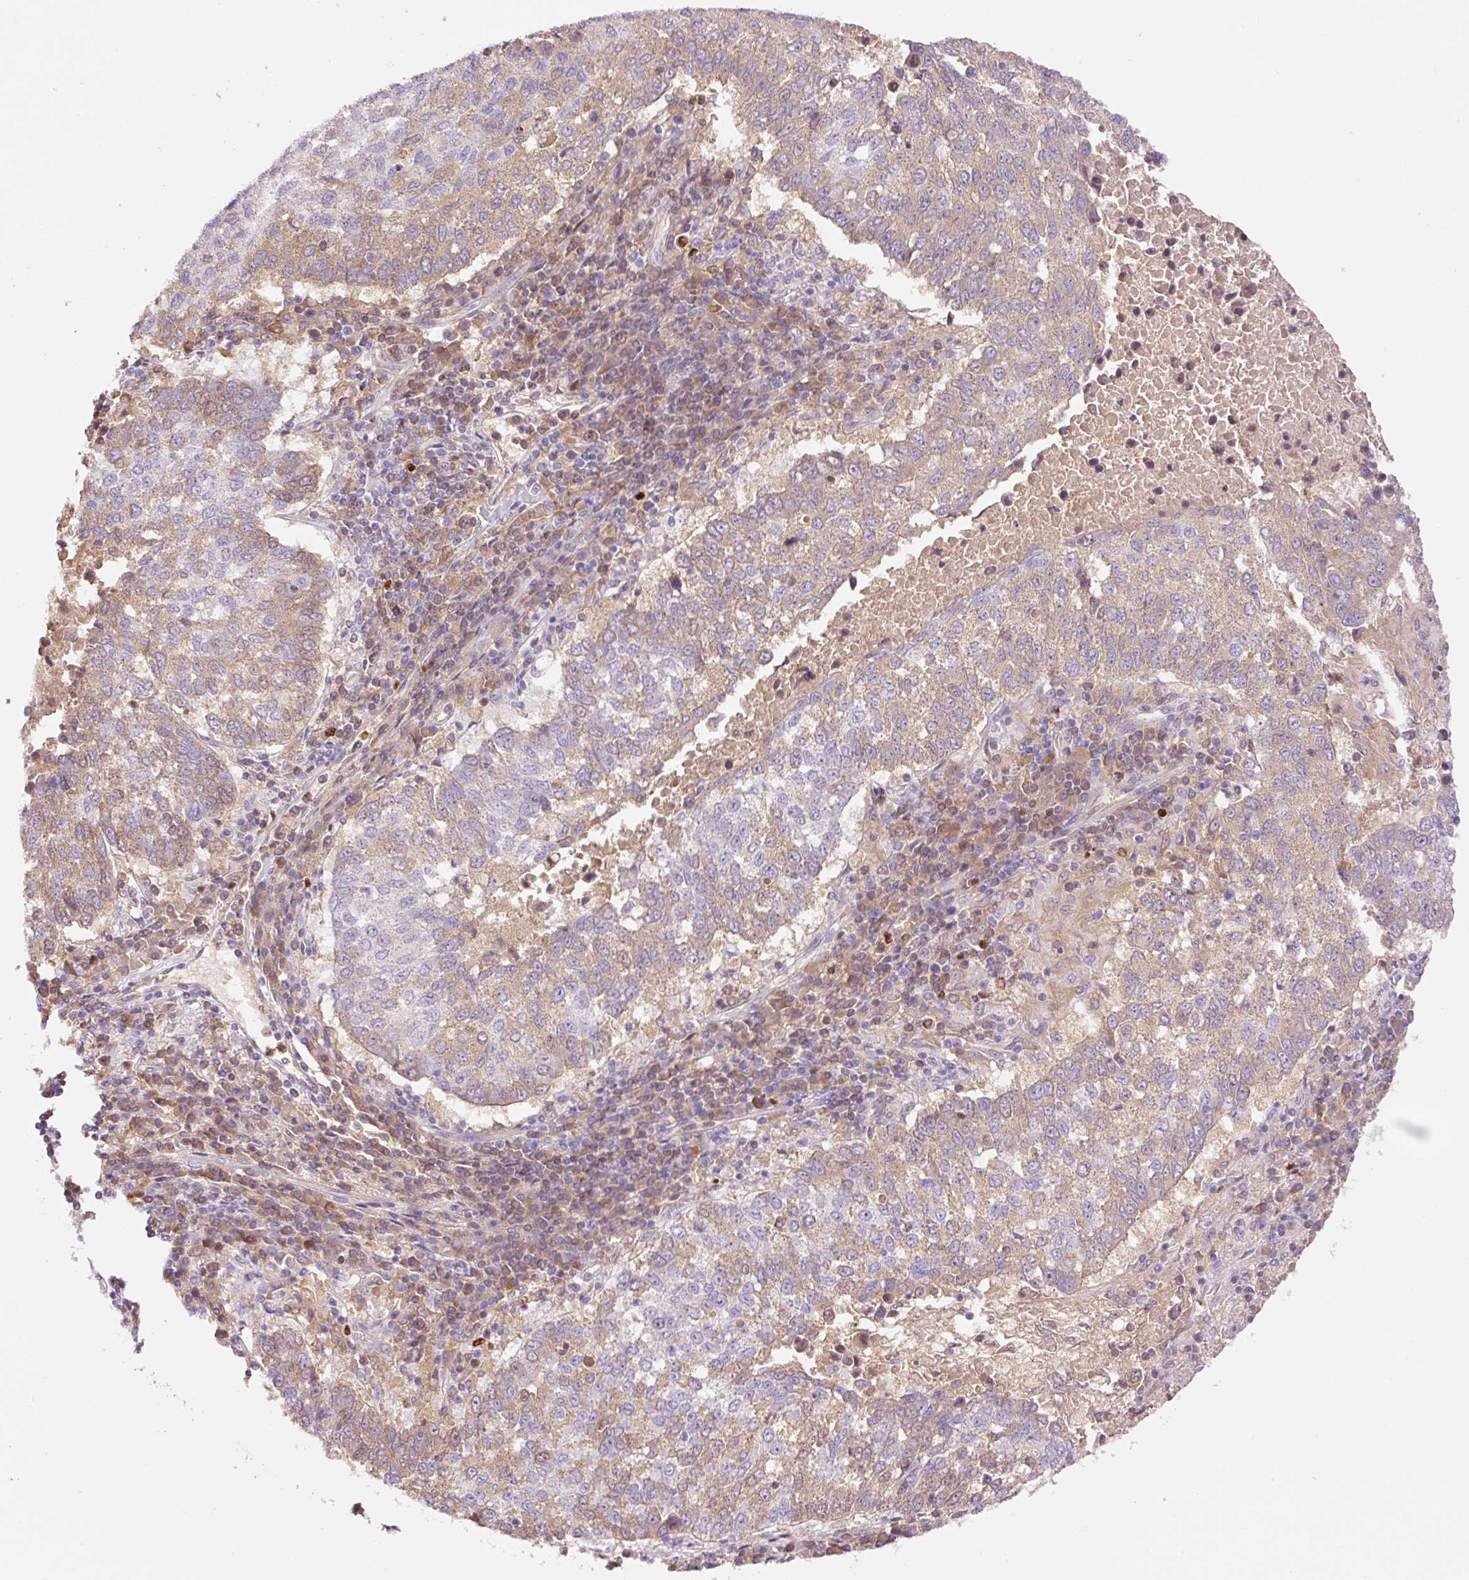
{"staining": {"intensity": "weak", "quantity": "25%-75%", "location": "cytoplasmic/membranous"}, "tissue": "lung cancer", "cell_type": "Tumor cells", "image_type": "cancer", "snomed": [{"axis": "morphology", "description": "Squamous cell carcinoma, NOS"}, {"axis": "topography", "description": "Lung"}], "caption": "Lung cancer stained with DAB immunohistochemistry (IHC) demonstrates low levels of weak cytoplasmic/membranous expression in about 25%-75% of tumor cells. The staining was performed using DAB (3,3'-diaminobenzidine), with brown indicating positive protein expression. Nuclei are stained blue with hematoxylin.", "gene": "DPPA4", "patient": {"sex": "male", "age": 73}}